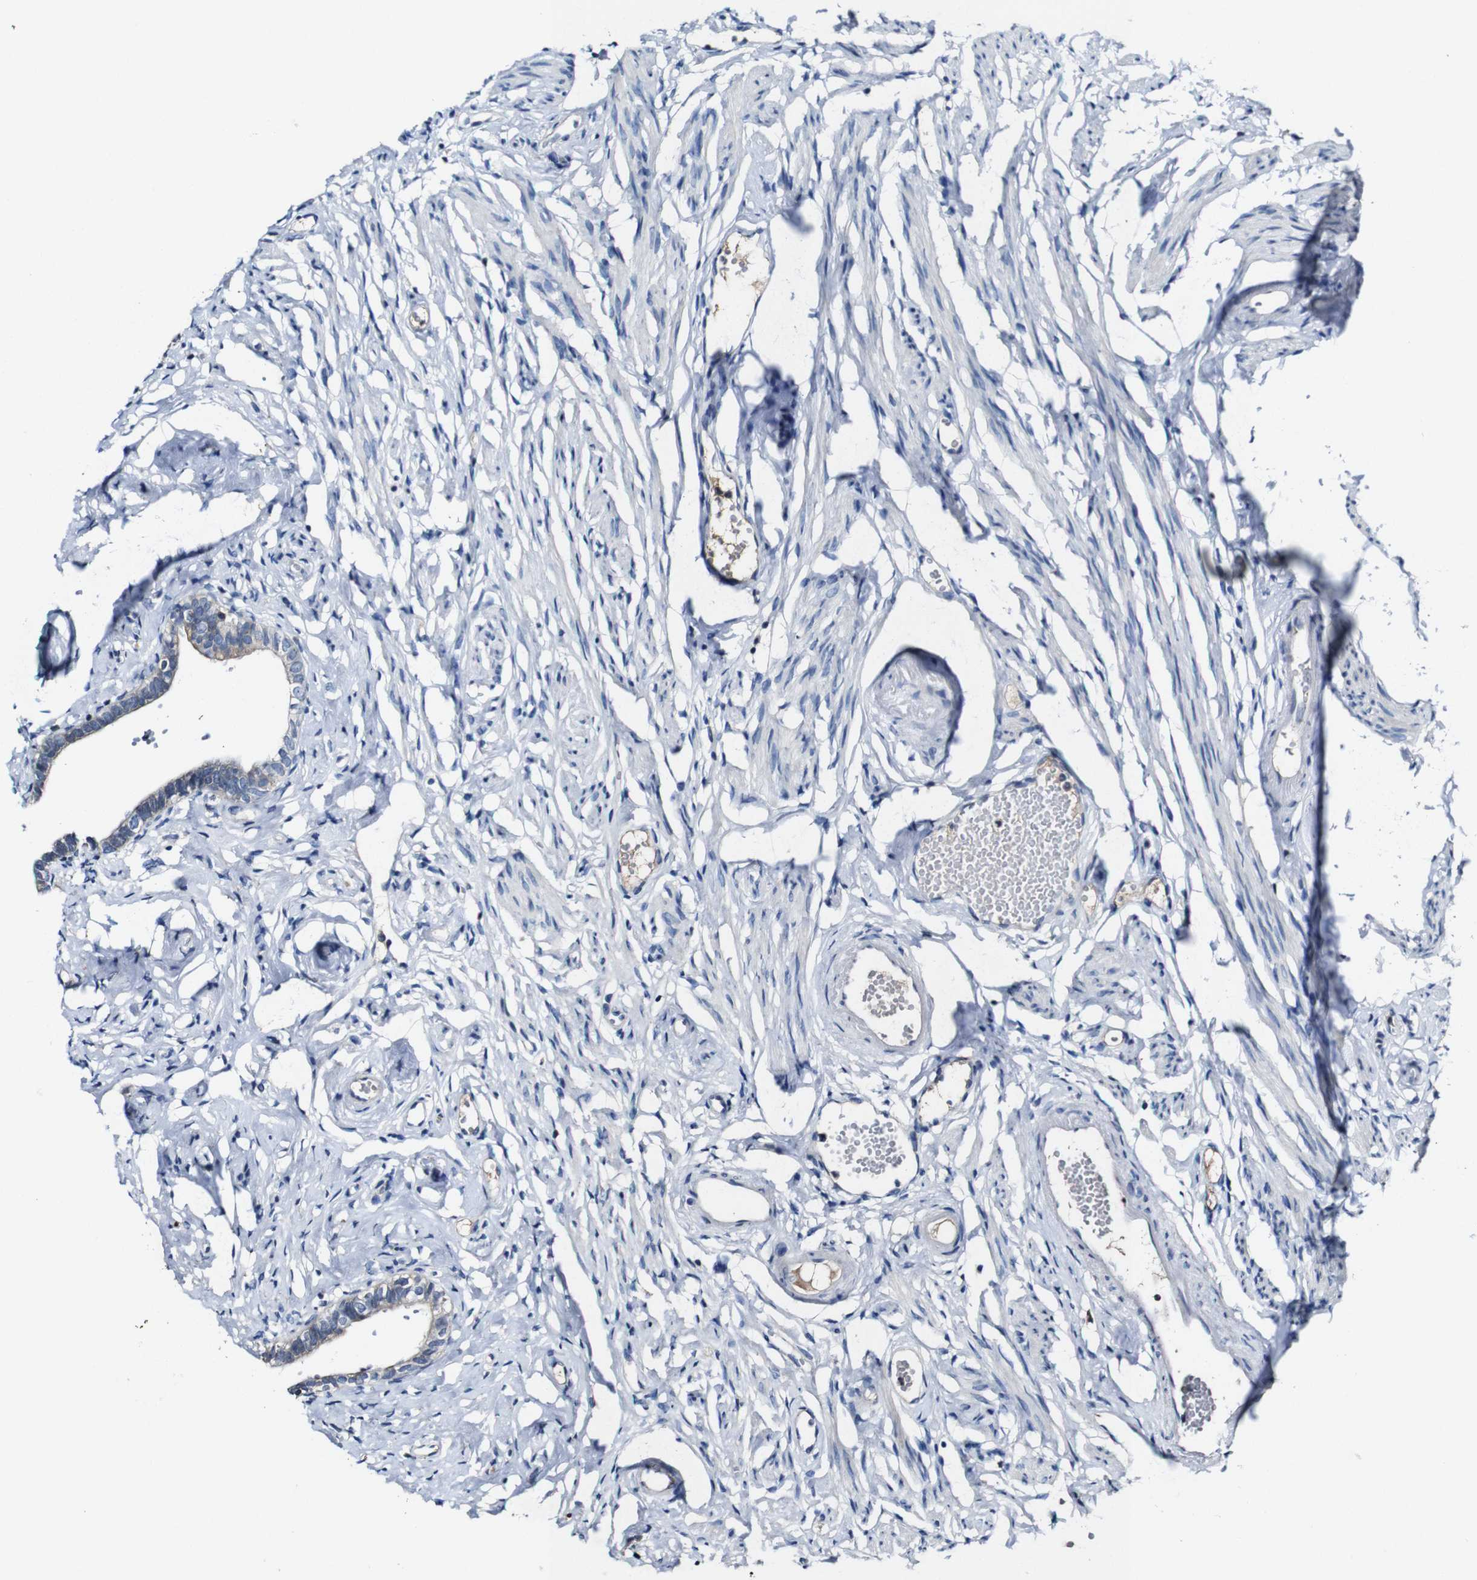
{"staining": {"intensity": "weak", "quantity": "<25%", "location": "cytoplasmic/membranous"}, "tissue": "fallopian tube", "cell_type": "Glandular cells", "image_type": "normal", "snomed": [{"axis": "morphology", "description": "Normal tissue, NOS"}, {"axis": "topography", "description": "Fallopian tube"}], "caption": "This is a micrograph of immunohistochemistry (IHC) staining of unremarkable fallopian tube, which shows no positivity in glandular cells.", "gene": "GRAMD1A", "patient": {"sex": "female", "age": 71}}